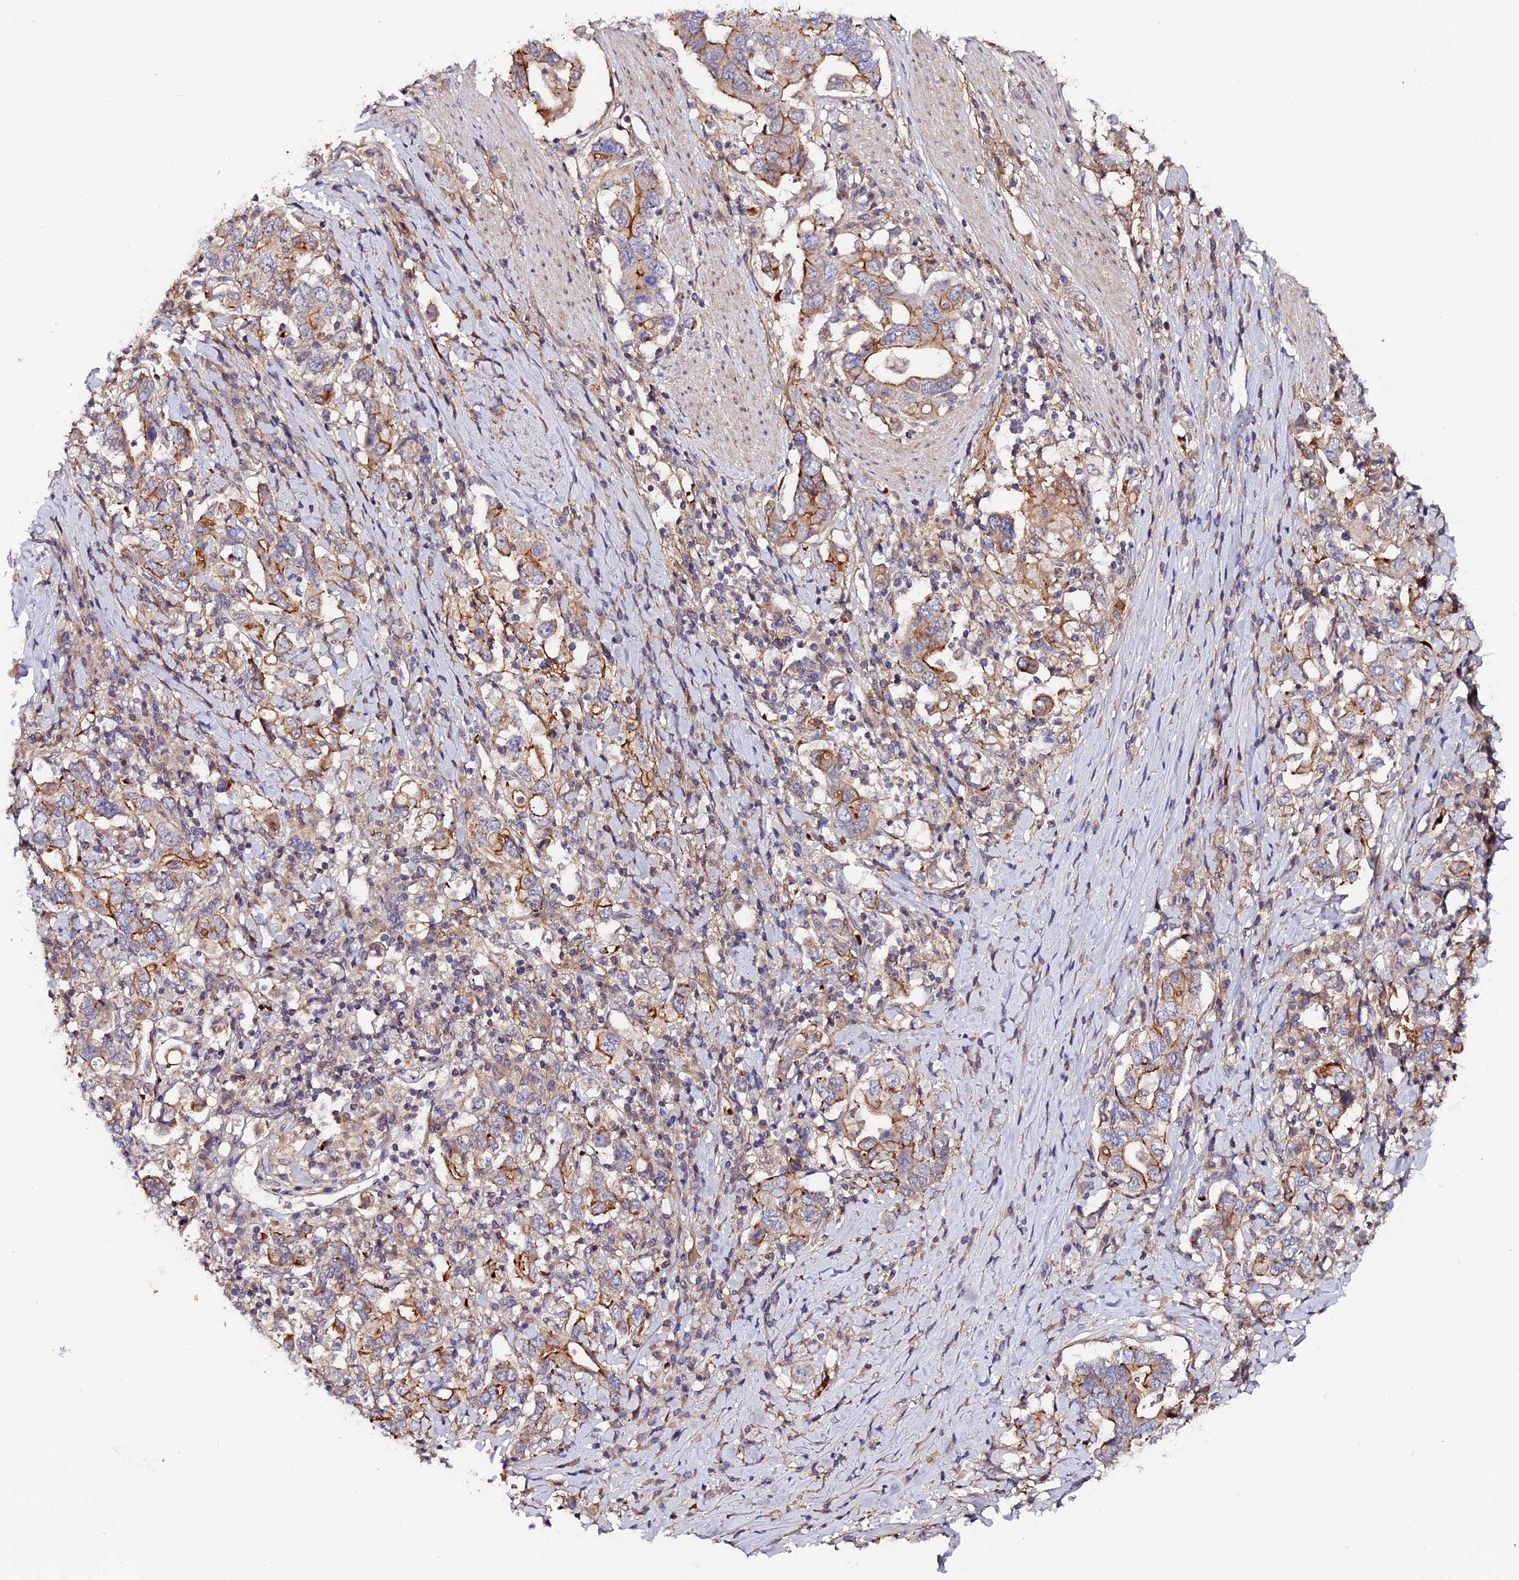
{"staining": {"intensity": "moderate", "quantity": "<25%", "location": "cytoplasmic/membranous"}, "tissue": "stomach cancer", "cell_type": "Tumor cells", "image_type": "cancer", "snomed": [{"axis": "morphology", "description": "Adenocarcinoma, NOS"}, {"axis": "topography", "description": "Stomach, upper"}, {"axis": "topography", "description": "Stomach"}], "caption": "Tumor cells demonstrate low levels of moderate cytoplasmic/membranous expression in about <25% of cells in human stomach cancer (adenocarcinoma).", "gene": "MISP3", "patient": {"sex": "male", "age": 62}}